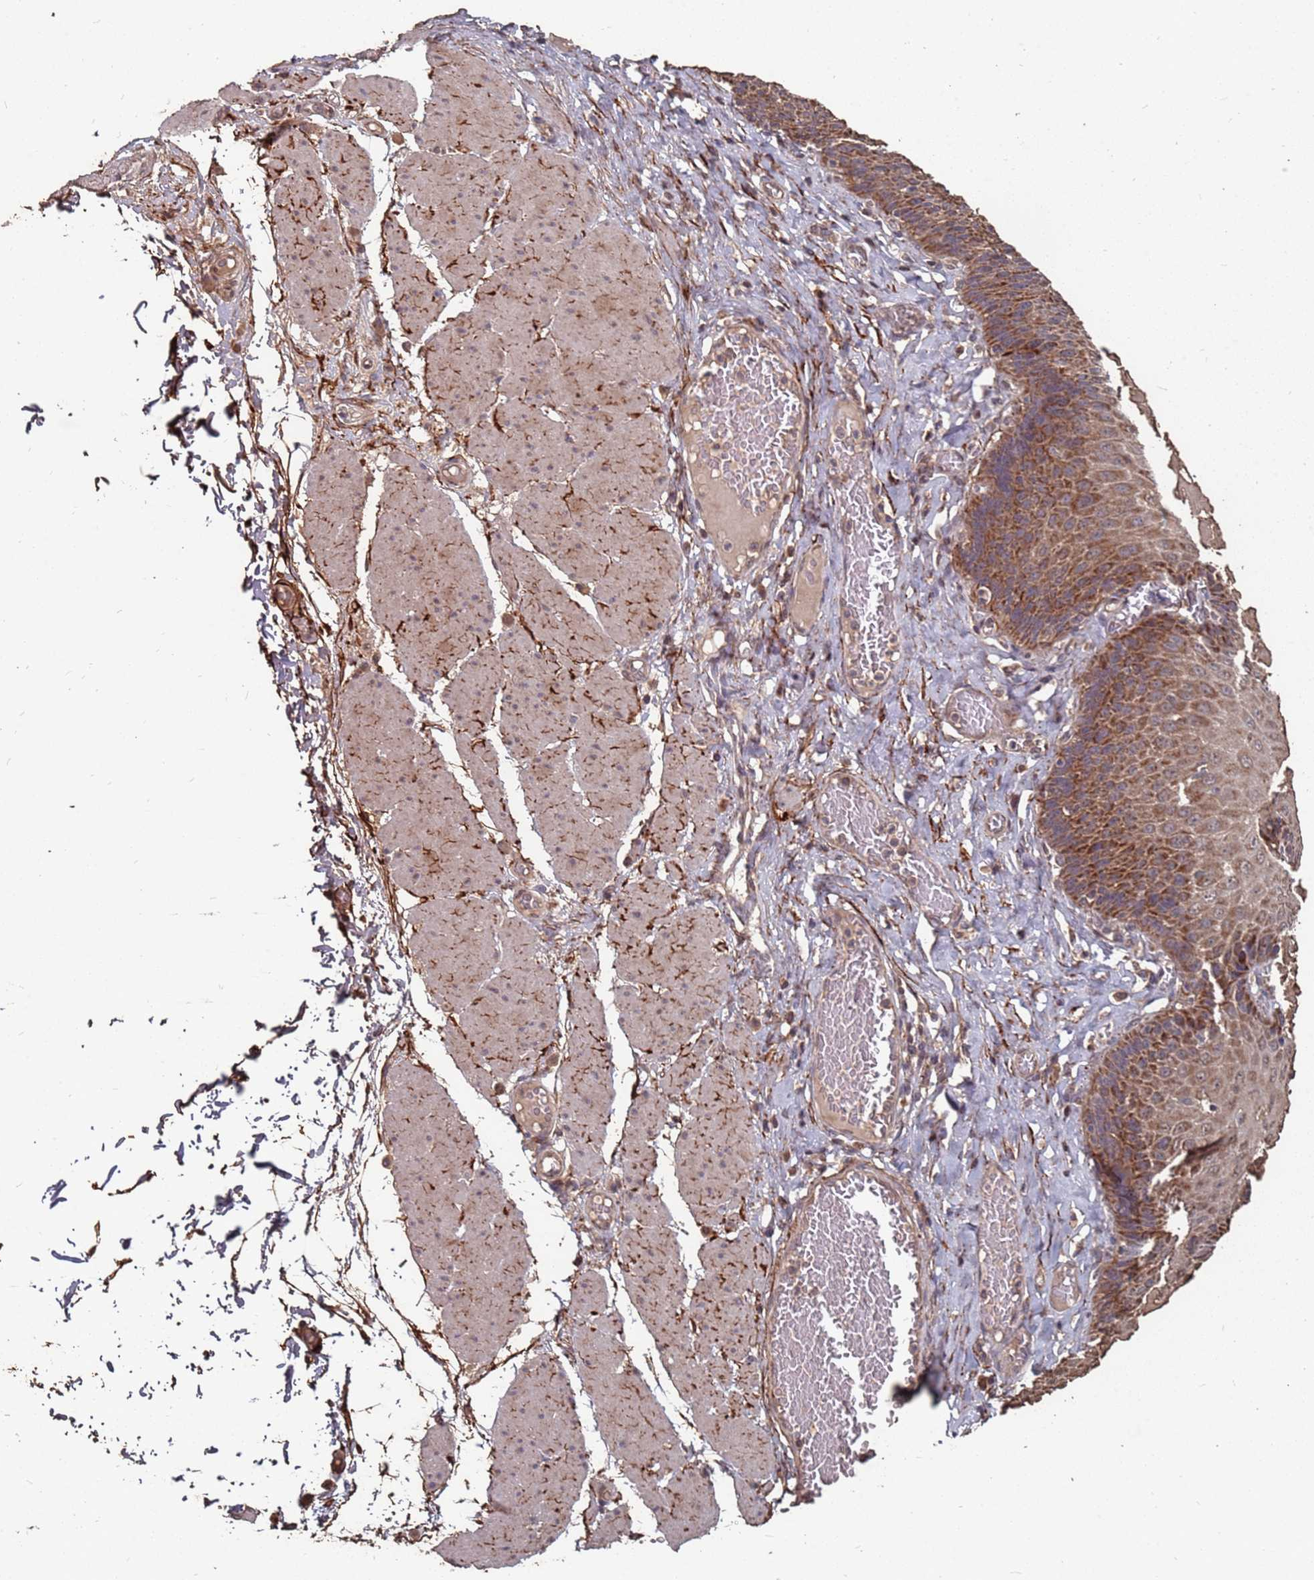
{"staining": {"intensity": "strong", "quantity": "25%-75%", "location": "cytoplasmic/membranous"}, "tissue": "esophagus", "cell_type": "Squamous epithelial cells", "image_type": "normal", "snomed": [{"axis": "morphology", "description": "Normal tissue, NOS"}, {"axis": "topography", "description": "Esophagus"}], "caption": "Brown immunohistochemical staining in unremarkable esophagus exhibits strong cytoplasmic/membranous staining in approximately 25%-75% of squamous epithelial cells. The protein of interest is shown in brown color, while the nuclei are stained blue.", "gene": "PRORP", "patient": {"sex": "male", "age": 60}}